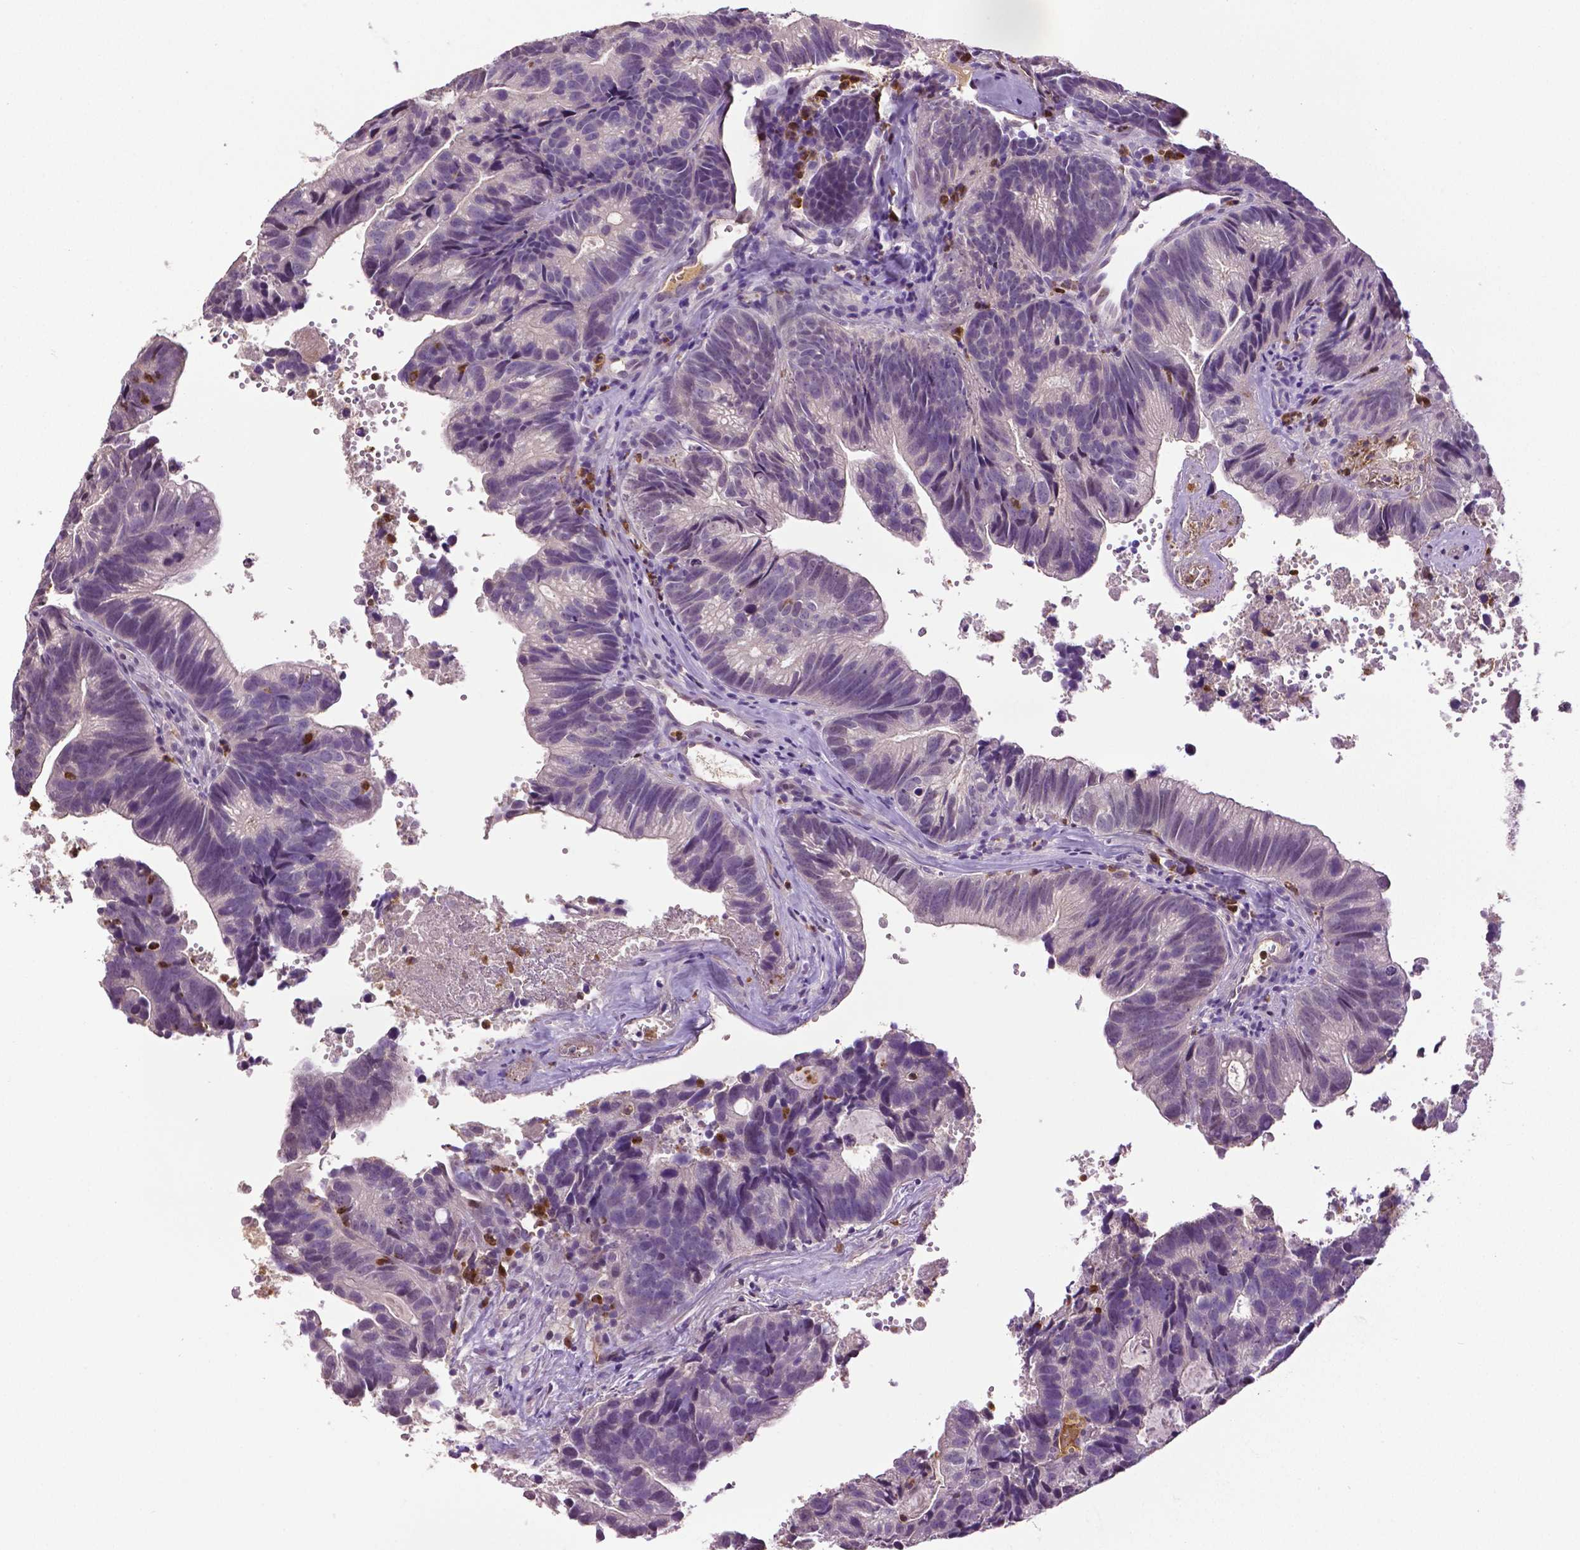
{"staining": {"intensity": "negative", "quantity": "none", "location": "none"}, "tissue": "head and neck cancer", "cell_type": "Tumor cells", "image_type": "cancer", "snomed": [{"axis": "morphology", "description": "Adenocarcinoma, NOS"}, {"axis": "topography", "description": "Head-Neck"}], "caption": "There is no significant staining in tumor cells of head and neck cancer (adenocarcinoma). The staining was performed using DAB to visualize the protein expression in brown, while the nuclei were stained in blue with hematoxylin (Magnification: 20x).", "gene": "PTPN5", "patient": {"sex": "male", "age": 62}}